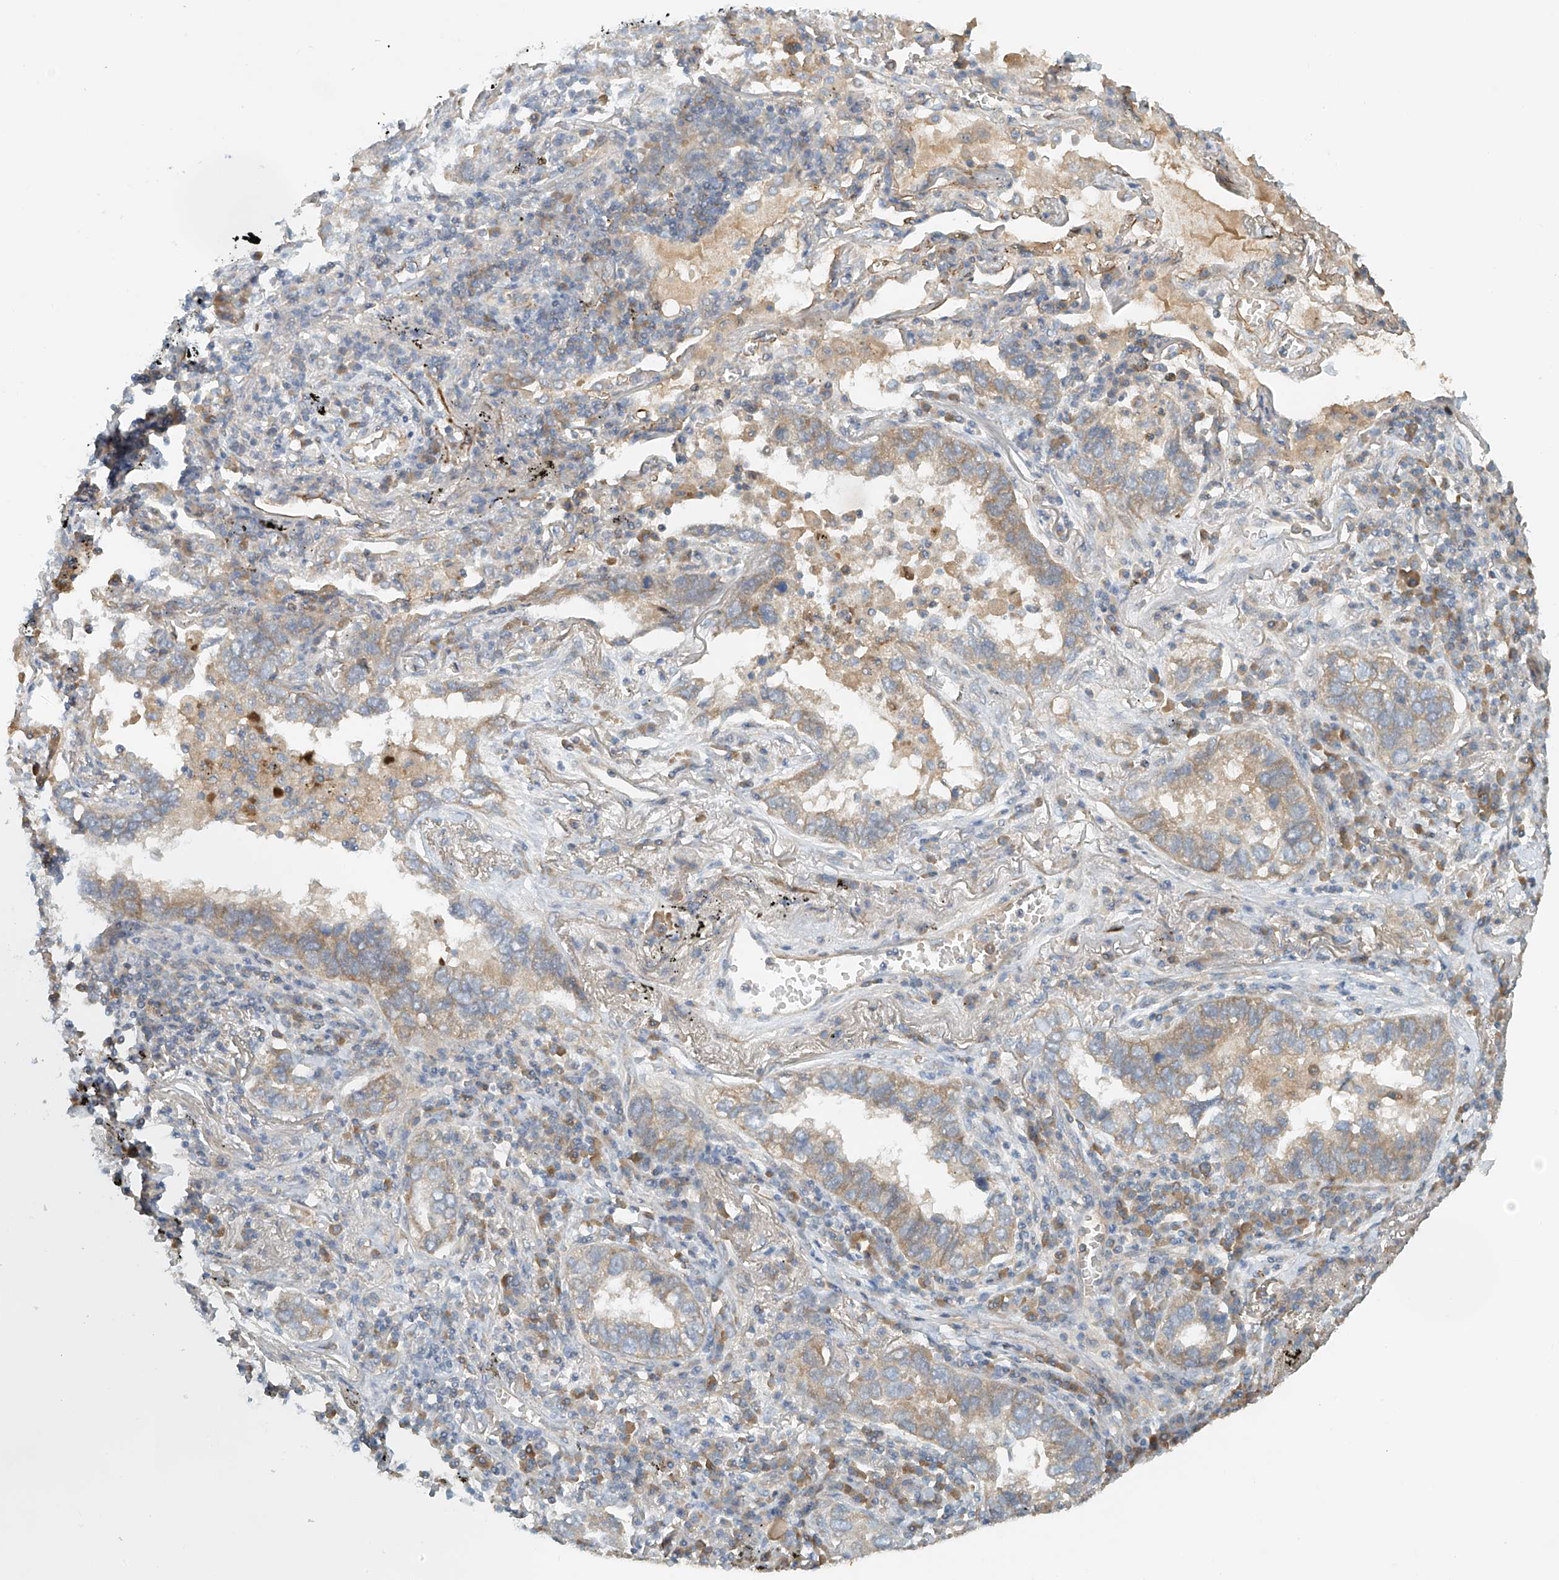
{"staining": {"intensity": "weak", "quantity": "25%-75%", "location": "cytoplasmic/membranous"}, "tissue": "lung cancer", "cell_type": "Tumor cells", "image_type": "cancer", "snomed": [{"axis": "morphology", "description": "Adenocarcinoma, NOS"}, {"axis": "topography", "description": "Lung"}], "caption": "Tumor cells display low levels of weak cytoplasmic/membranous staining in approximately 25%-75% of cells in lung cancer (adenocarcinoma).", "gene": "LYRM9", "patient": {"sex": "male", "age": 65}}